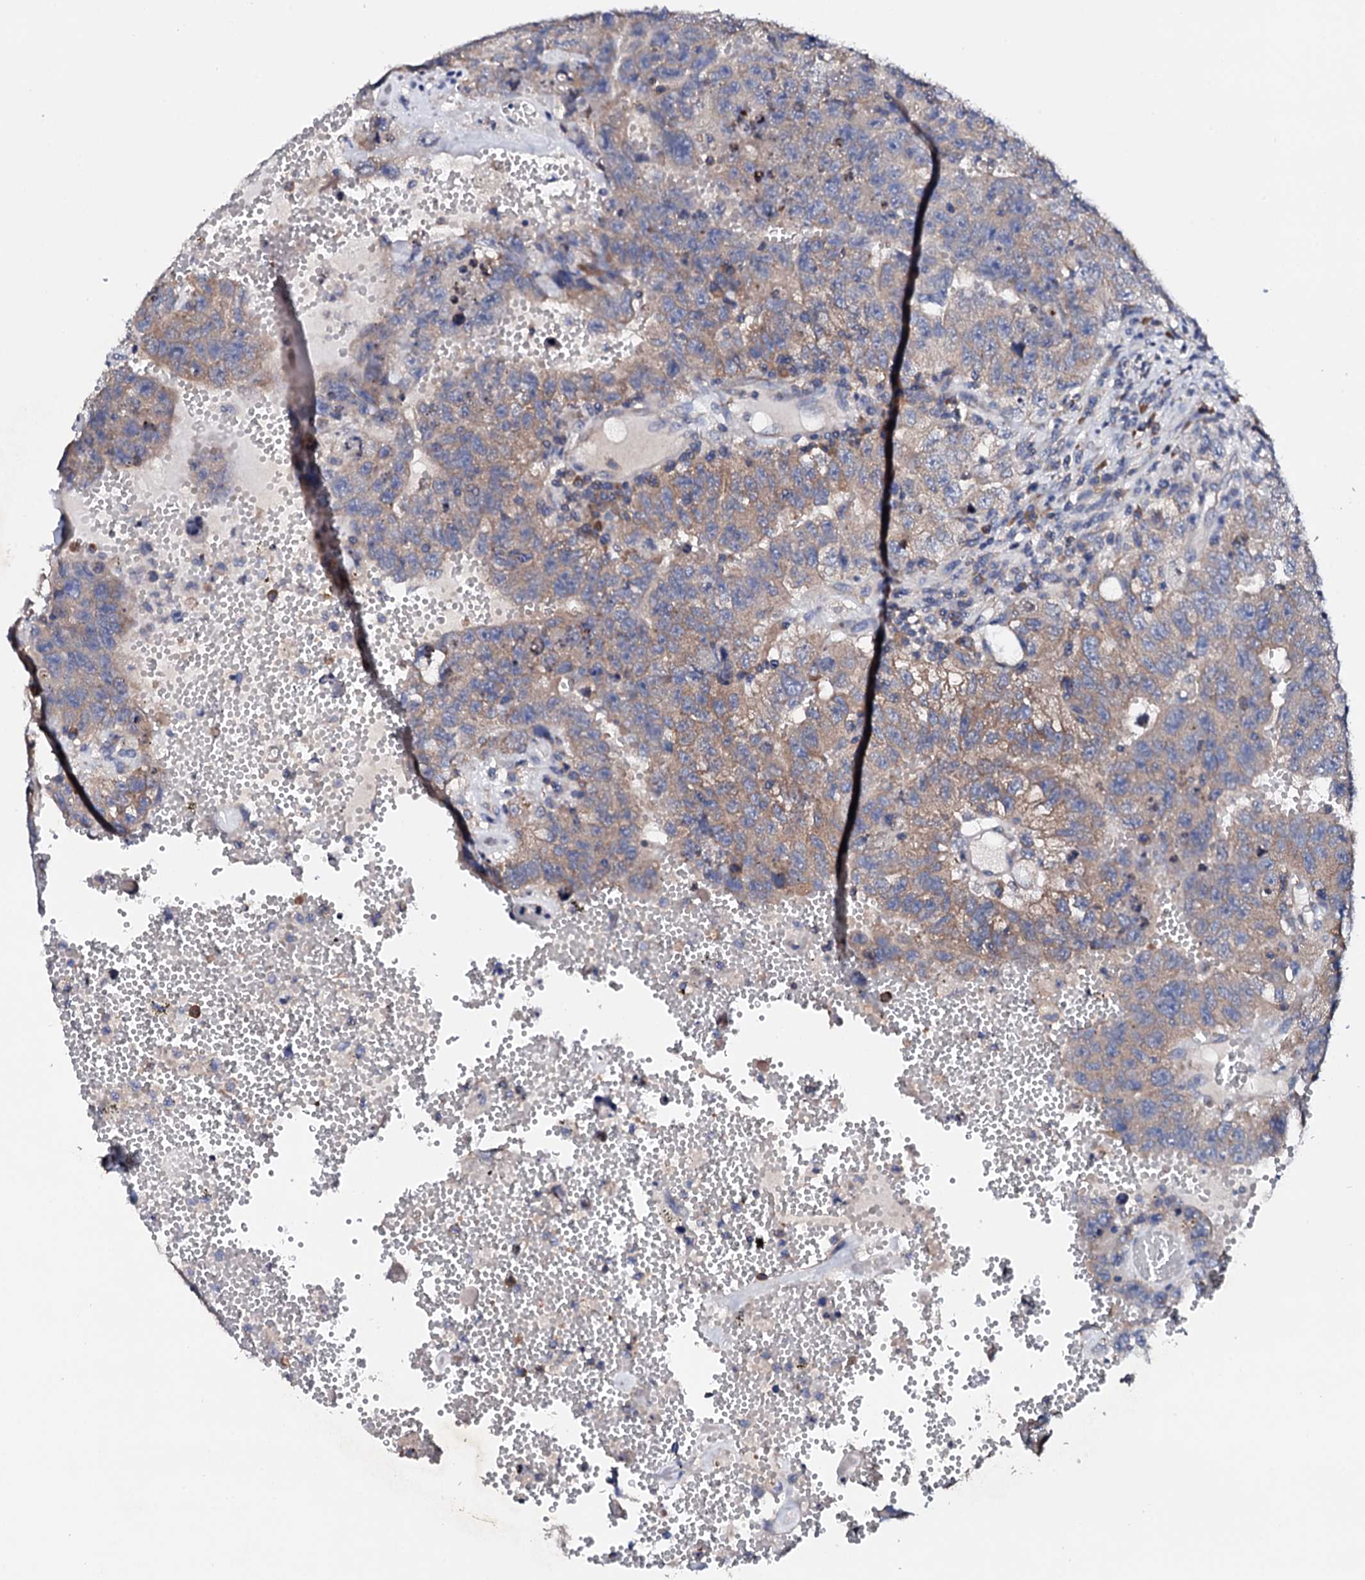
{"staining": {"intensity": "weak", "quantity": "25%-75%", "location": "cytoplasmic/membranous"}, "tissue": "testis cancer", "cell_type": "Tumor cells", "image_type": "cancer", "snomed": [{"axis": "morphology", "description": "Carcinoma, Embryonal, NOS"}, {"axis": "topography", "description": "Testis"}], "caption": "Human testis cancer stained with a brown dye exhibits weak cytoplasmic/membranous positive staining in approximately 25%-75% of tumor cells.", "gene": "NUP58", "patient": {"sex": "male", "age": 26}}